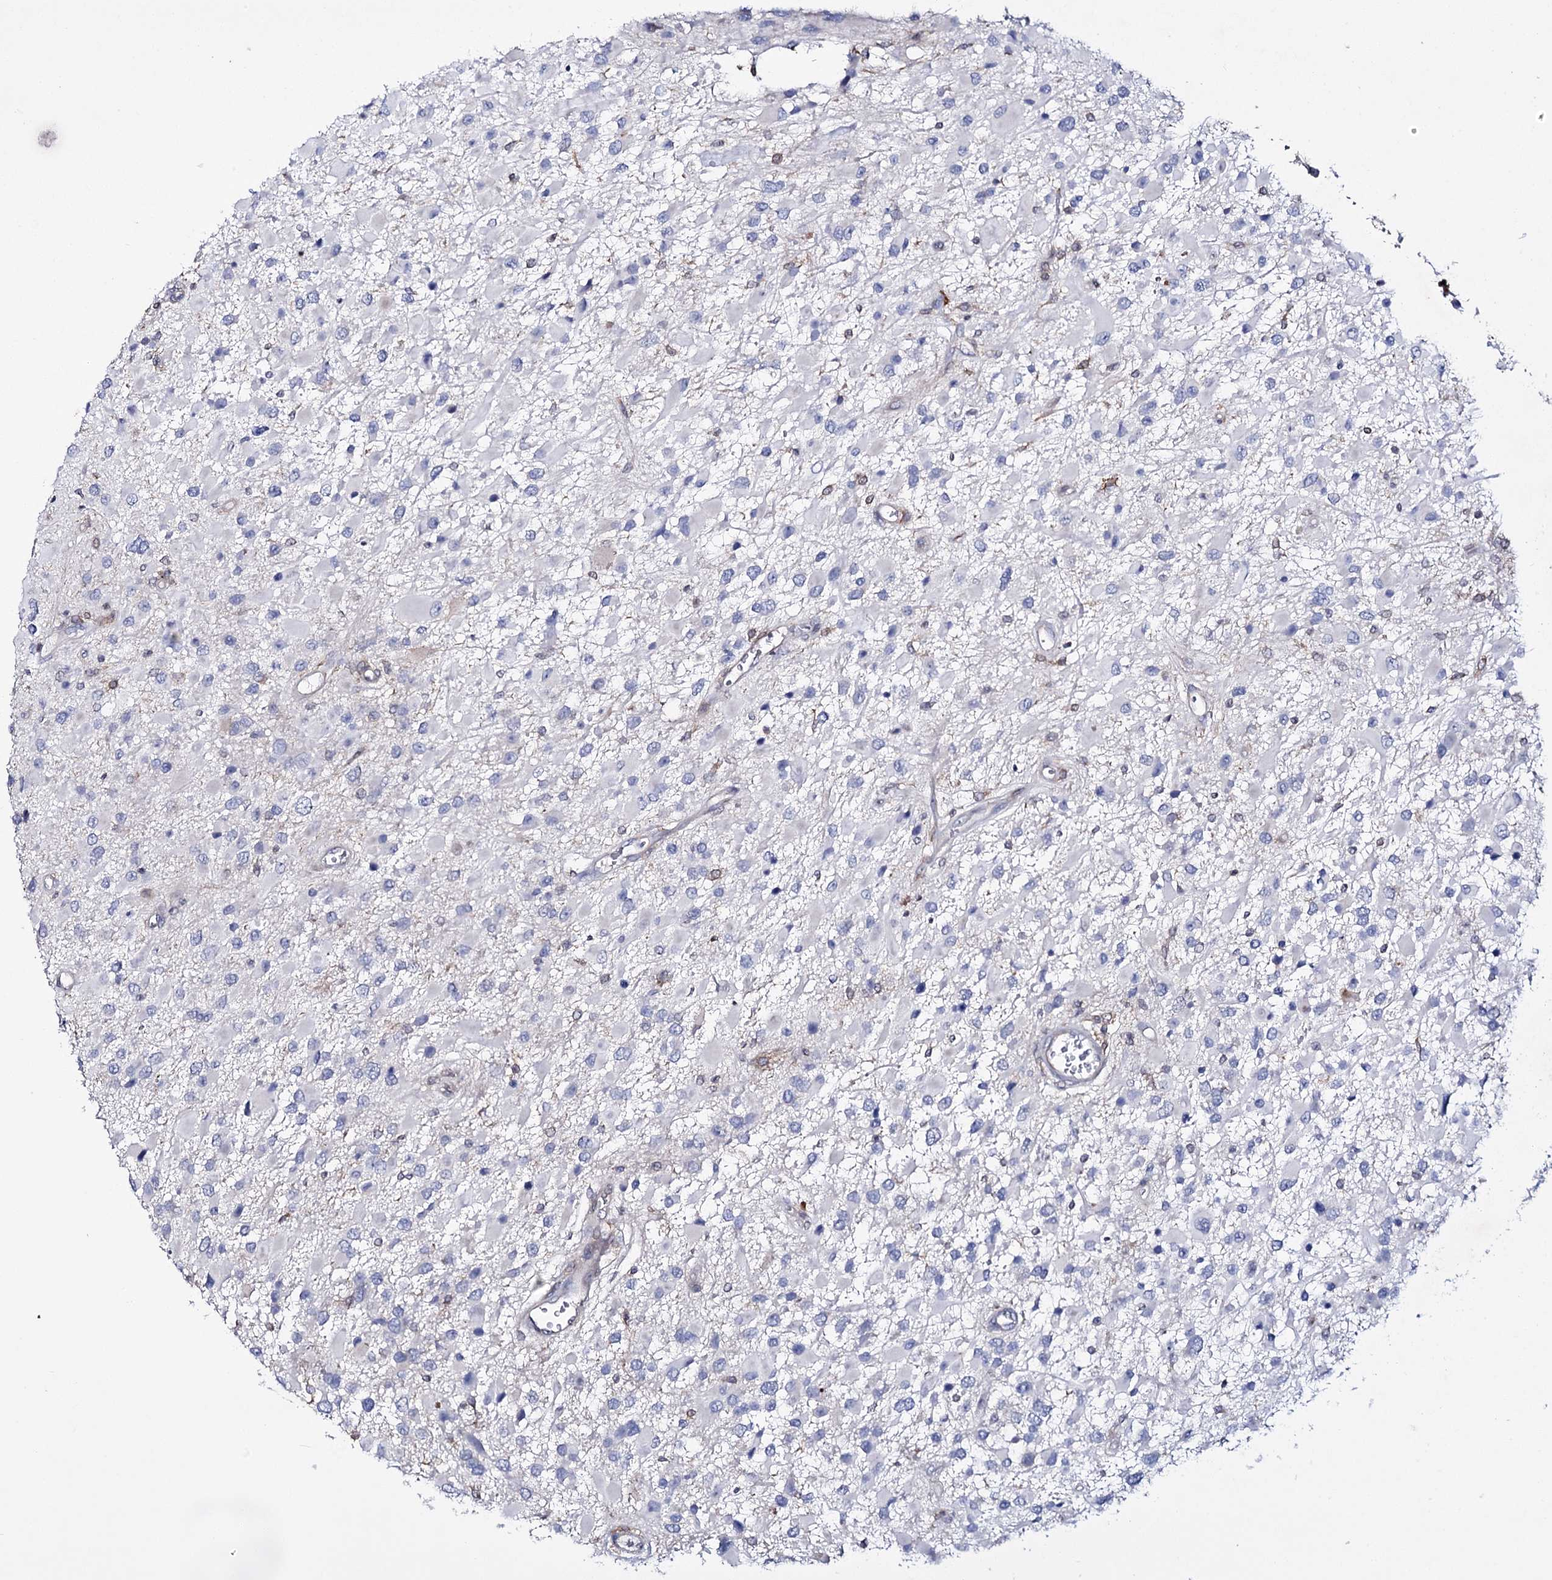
{"staining": {"intensity": "negative", "quantity": "none", "location": "none"}, "tissue": "glioma", "cell_type": "Tumor cells", "image_type": "cancer", "snomed": [{"axis": "morphology", "description": "Glioma, malignant, High grade"}, {"axis": "topography", "description": "Brain"}], "caption": "Immunohistochemistry (IHC) histopathology image of neoplastic tissue: human glioma stained with DAB (3,3'-diaminobenzidine) reveals no significant protein expression in tumor cells. (Brightfield microscopy of DAB IHC at high magnification).", "gene": "PTER", "patient": {"sex": "male", "age": 53}}